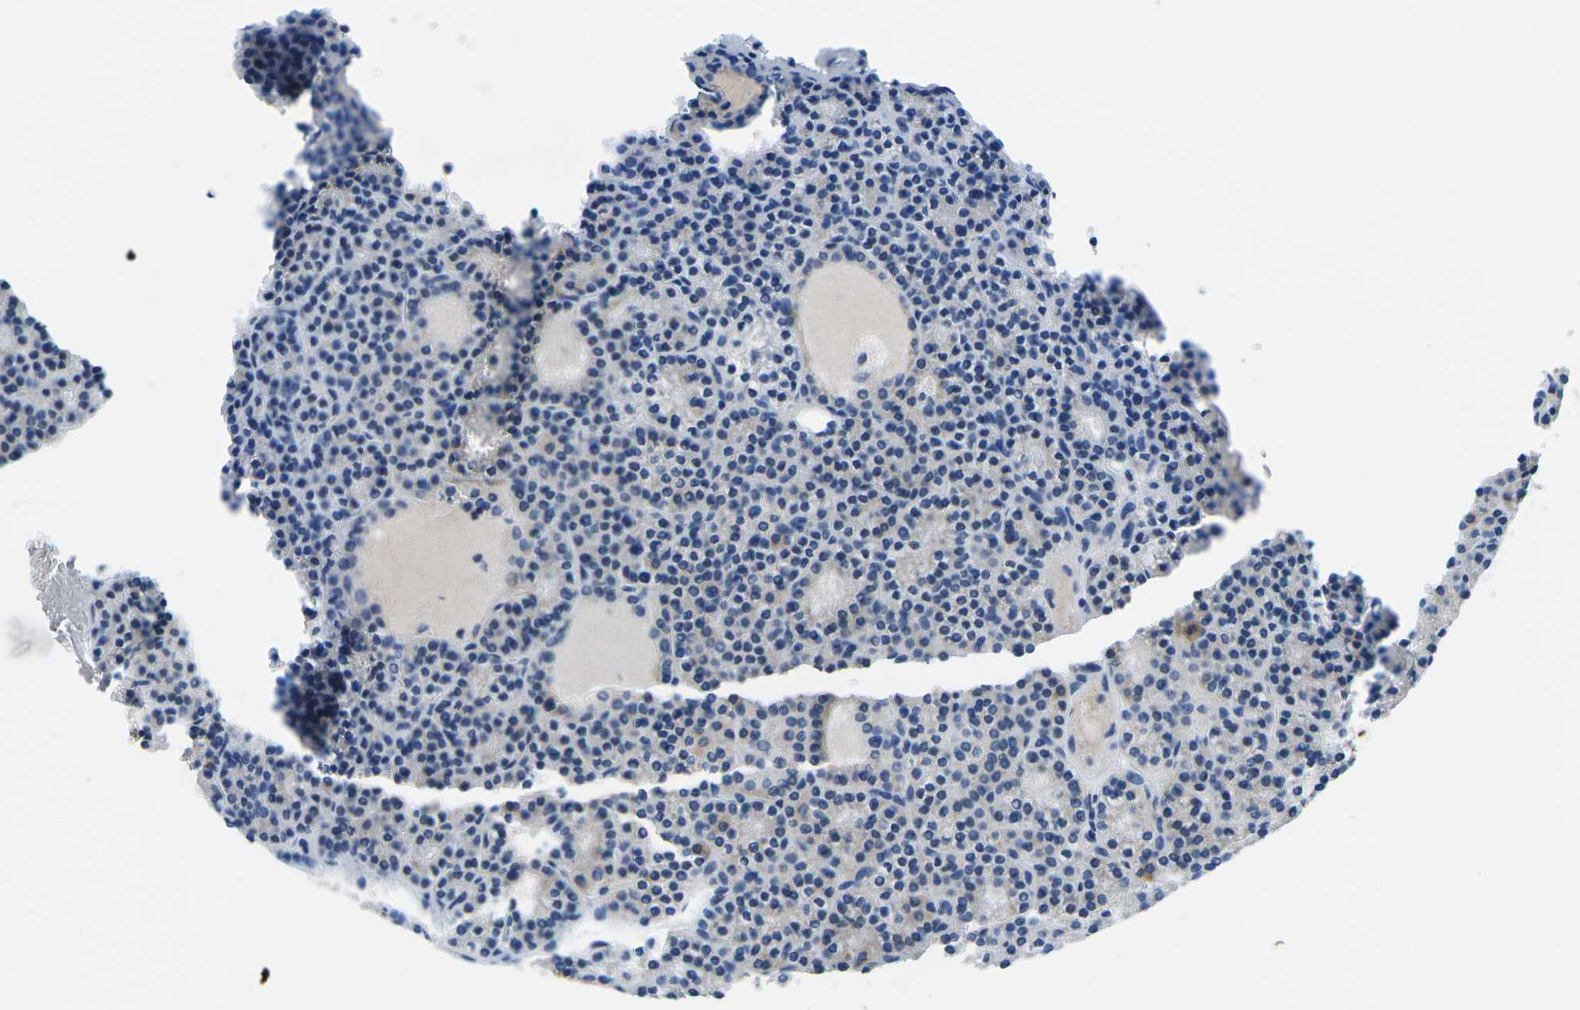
{"staining": {"intensity": "moderate", "quantity": "25%-75%", "location": "cytoplasmic/membranous"}, "tissue": "parathyroid gland", "cell_type": "Glandular cells", "image_type": "normal", "snomed": [{"axis": "morphology", "description": "Normal tissue, NOS"}, {"axis": "morphology", "description": "Adenoma, NOS"}, {"axis": "topography", "description": "Parathyroid gland"}], "caption": "Protein expression analysis of unremarkable human parathyroid gland reveals moderate cytoplasmic/membranous staining in about 25%-75% of glandular cells.", "gene": "TM6SF1", "patient": {"sex": "female", "age": 64}}